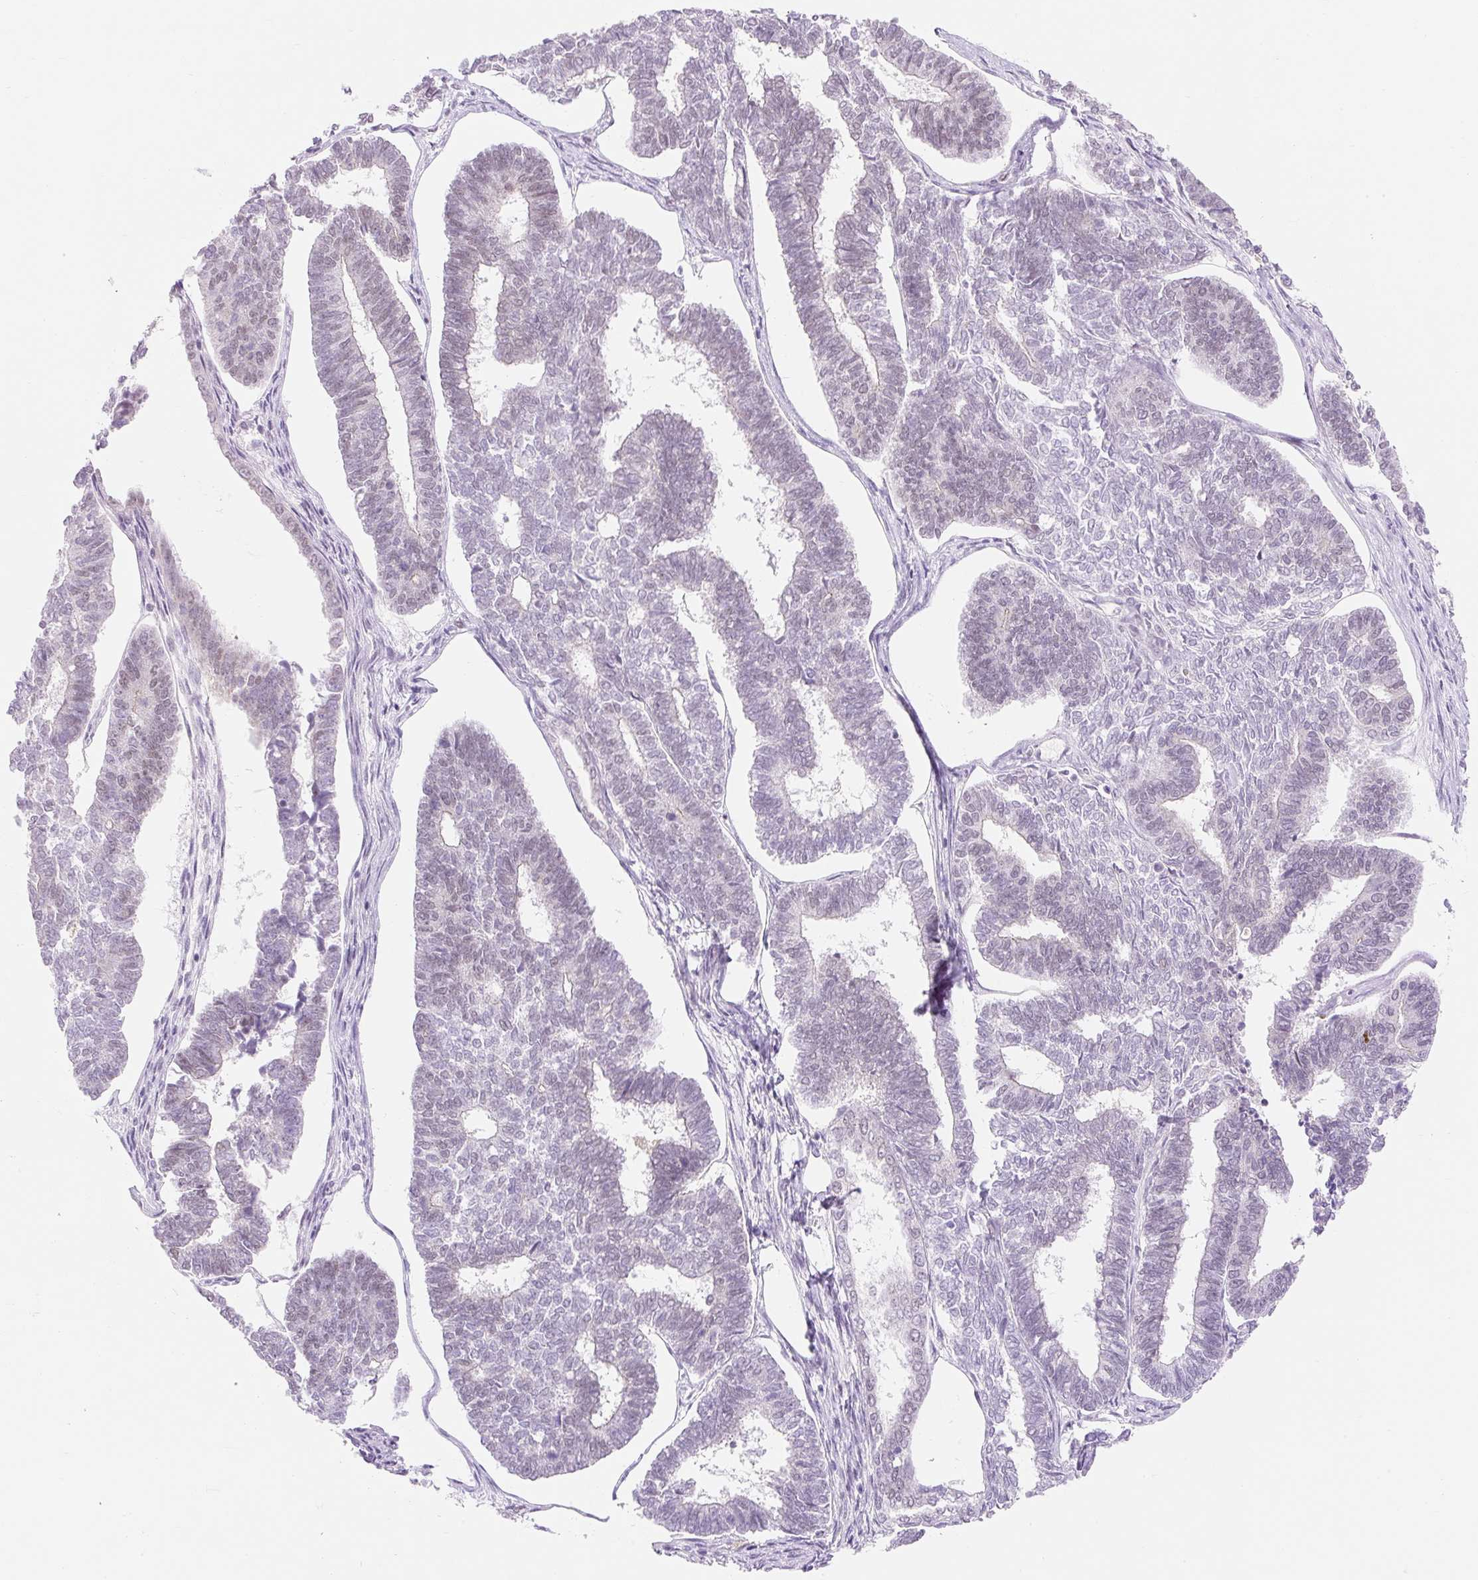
{"staining": {"intensity": "negative", "quantity": "none", "location": "none"}, "tissue": "endometrial cancer", "cell_type": "Tumor cells", "image_type": "cancer", "snomed": [{"axis": "morphology", "description": "Adenocarcinoma, NOS"}, {"axis": "topography", "description": "Endometrium"}], "caption": "Tumor cells show no significant protein positivity in endometrial cancer.", "gene": "H2BW1", "patient": {"sex": "female", "age": 70}}